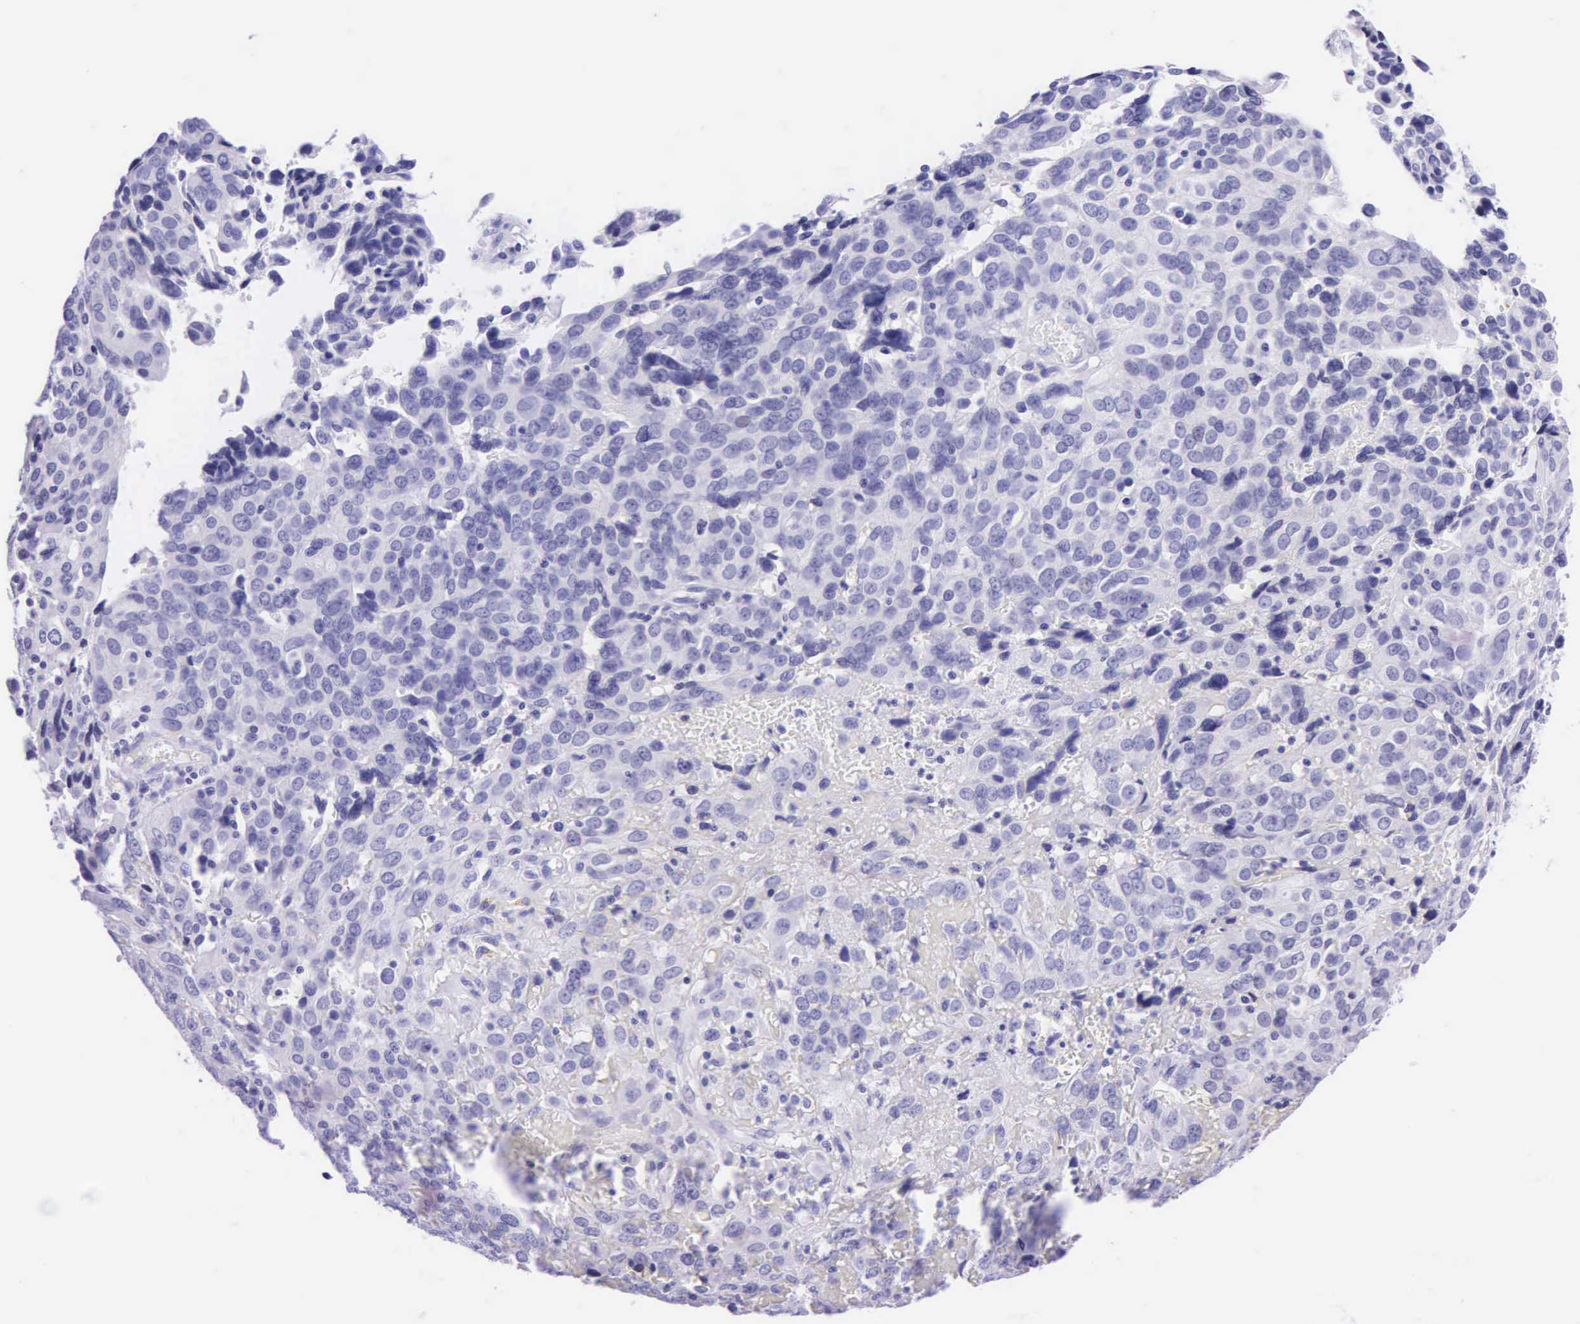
{"staining": {"intensity": "negative", "quantity": "none", "location": "none"}, "tissue": "ovarian cancer", "cell_type": "Tumor cells", "image_type": "cancer", "snomed": [{"axis": "morphology", "description": "Carcinoma, endometroid"}, {"axis": "topography", "description": "Ovary"}], "caption": "Protein analysis of ovarian cancer (endometroid carcinoma) exhibits no significant positivity in tumor cells. (Stains: DAB (3,3'-diaminobenzidine) immunohistochemistry (IHC) with hematoxylin counter stain, Microscopy: brightfield microscopy at high magnification).", "gene": "KRT20", "patient": {"sex": "female", "age": 75}}